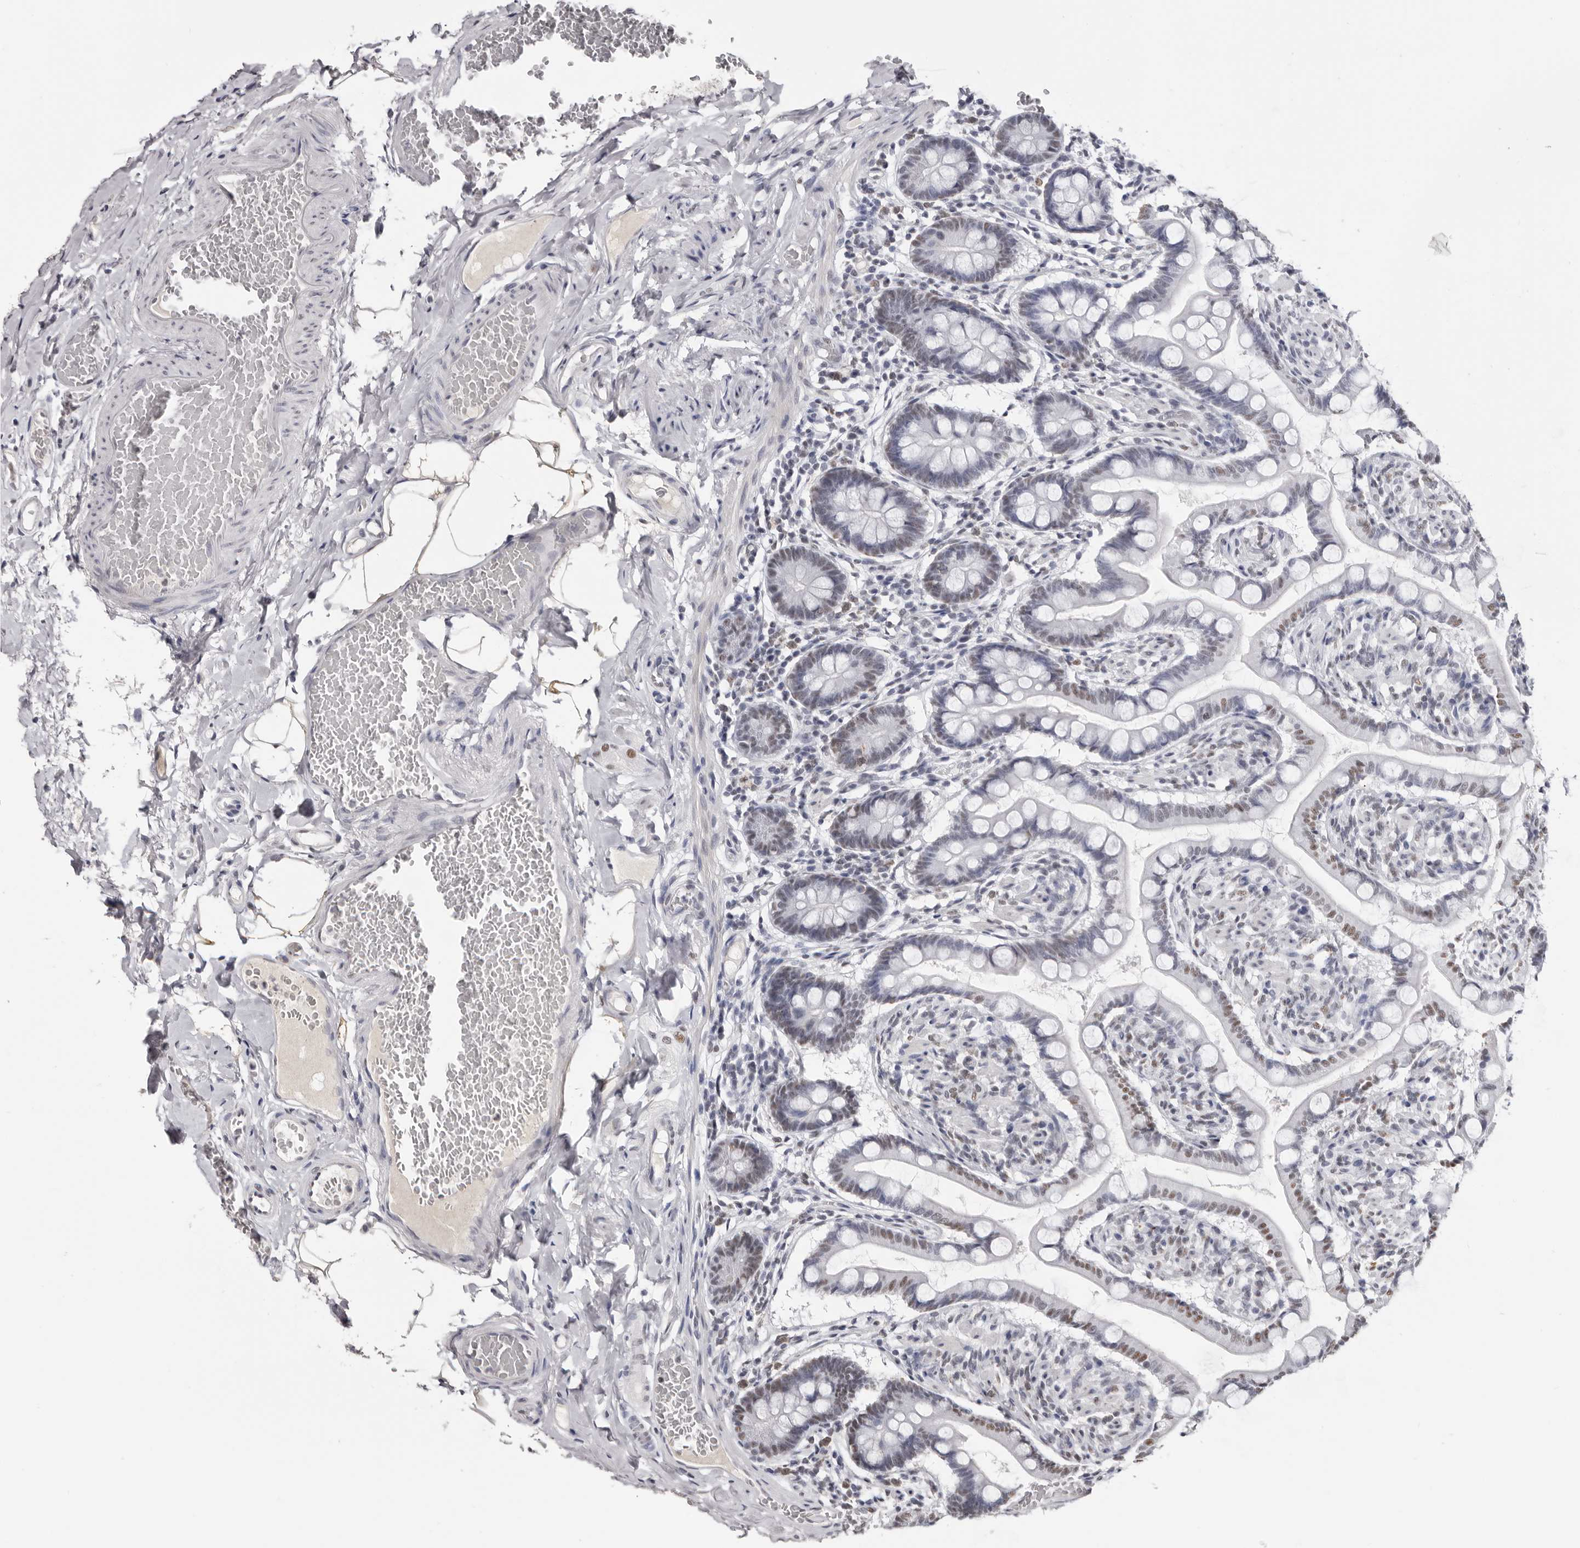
{"staining": {"intensity": "moderate", "quantity": "<25%", "location": "nuclear"}, "tissue": "small intestine", "cell_type": "Glandular cells", "image_type": "normal", "snomed": [{"axis": "morphology", "description": "Normal tissue, NOS"}, {"axis": "topography", "description": "Small intestine"}], "caption": "Moderate nuclear staining for a protein is identified in about <25% of glandular cells of normal small intestine using IHC.", "gene": "SCAF4", "patient": {"sex": "male", "age": 41}}